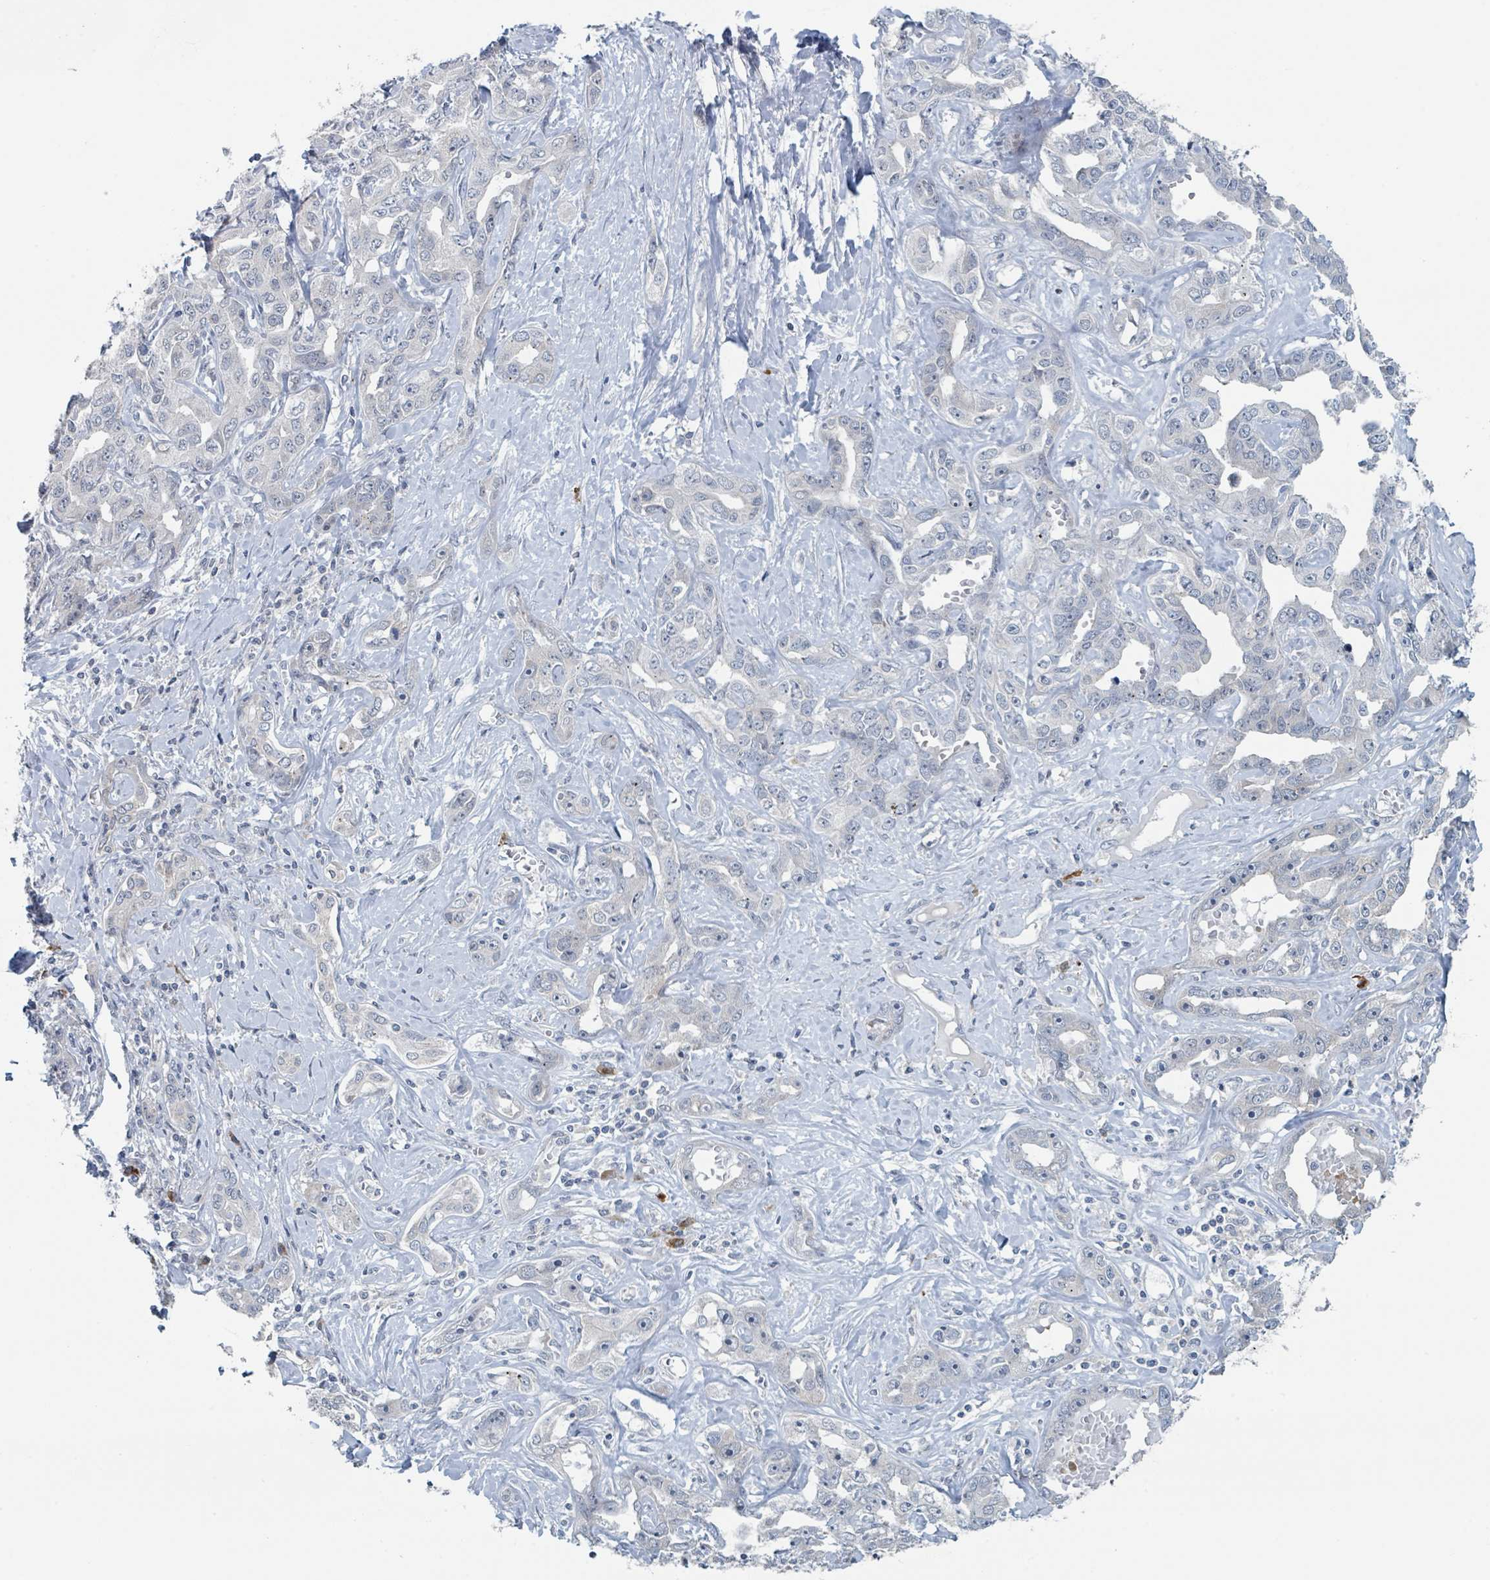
{"staining": {"intensity": "negative", "quantity": "none", "location": "none"}, "tissue": "liver cancer", "cell_type": "Tumor cells", "image_type": "cancer", "snomed": [{"axis": "morphology", "description": "Cholangiocarcinoma"}, {"axis": "topography", "description": "Liver"}], "caption": "Liver cholangiocarcinoma was stained to show a protein in brown. There is no significant positivity in tumor cells. (DAB (3,3'-diaminobenzidine) IHC with hematoxylin counter stain).", "gene": "ANKRD55", "patient": {"sex": "male", "age": 59}}